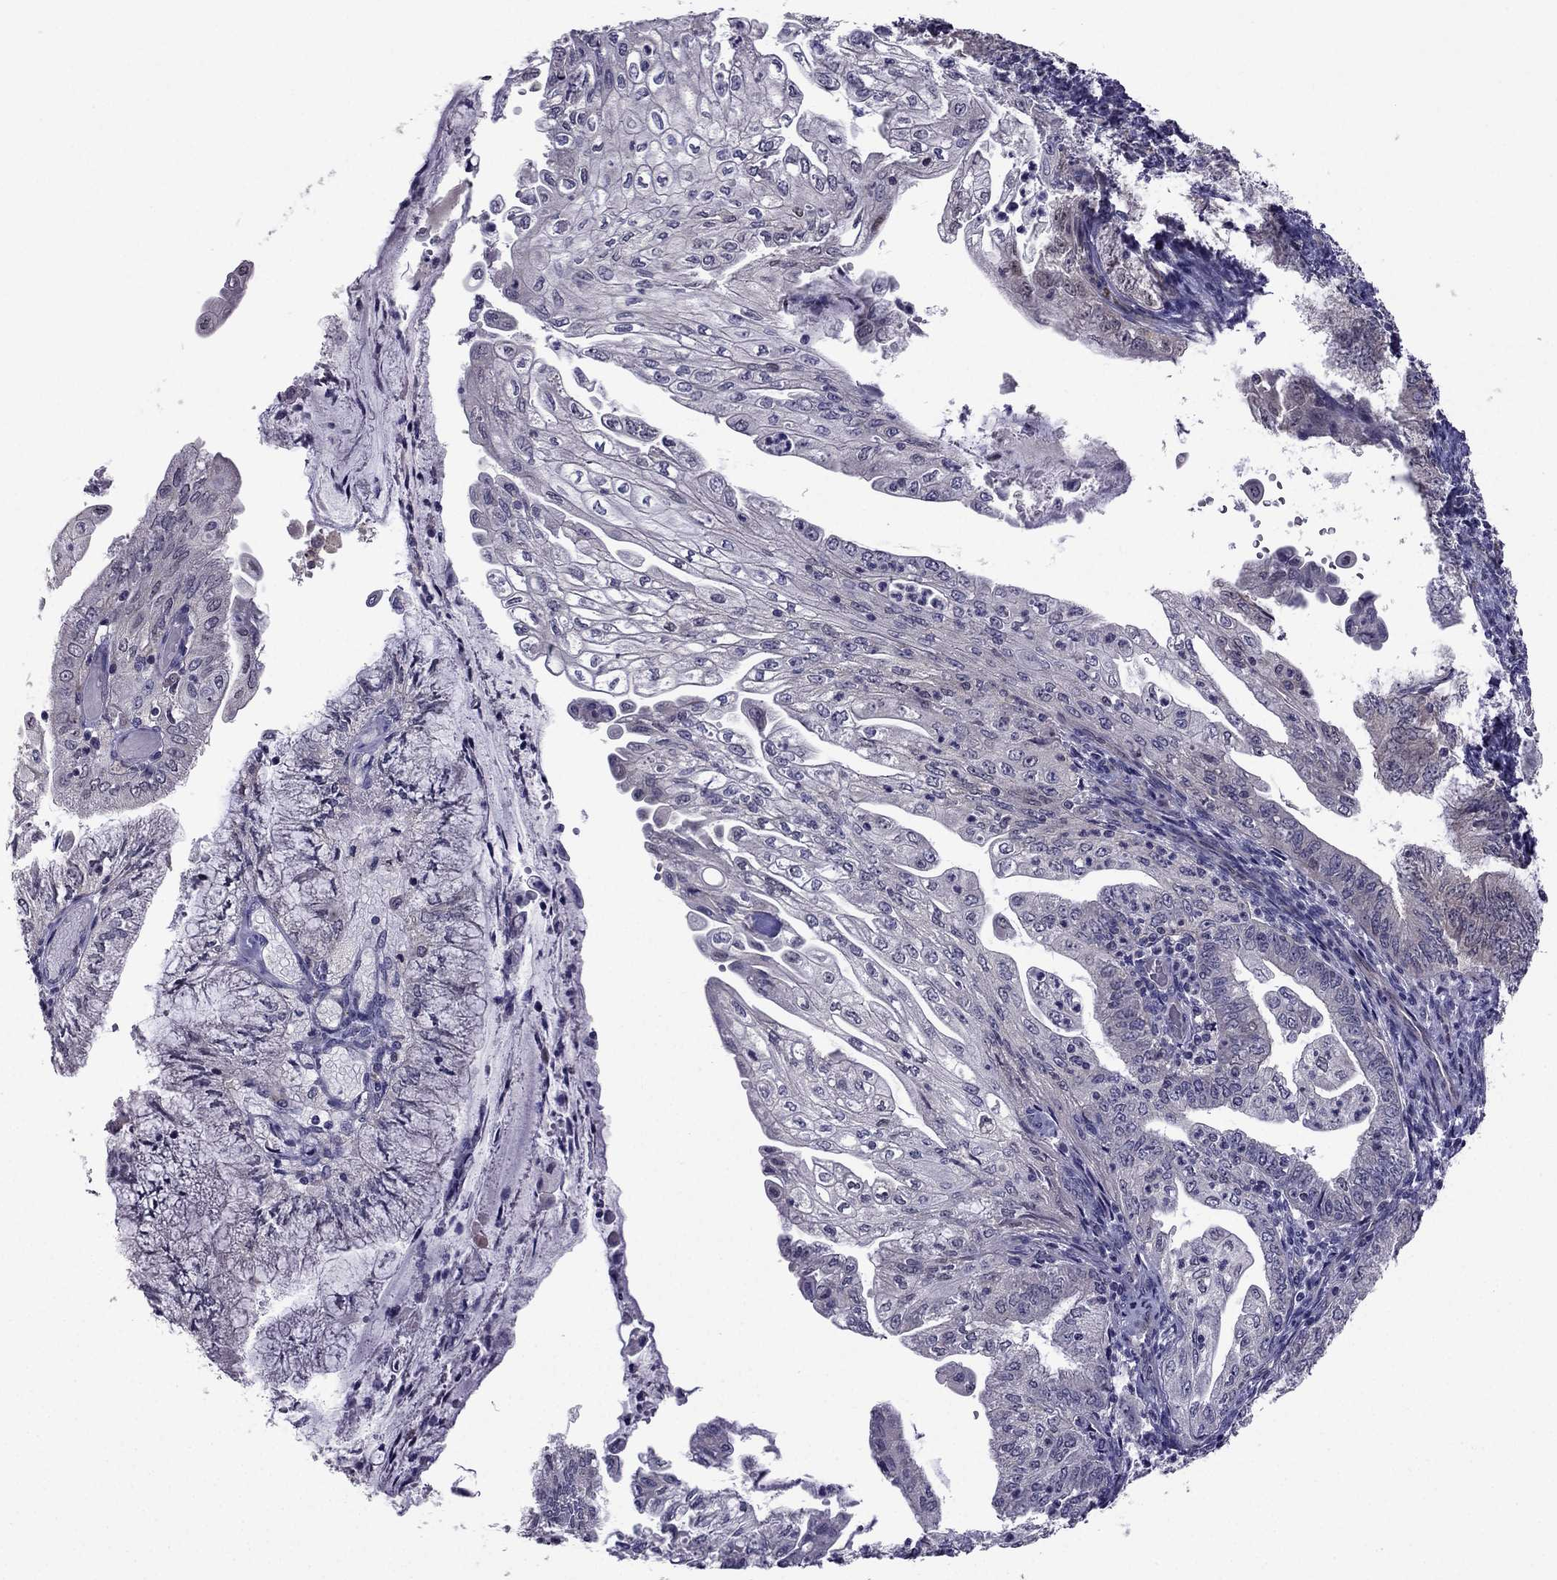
{"staining": {"intensity": "weak", "quantity": "<25%", "location": "nuclear"}, "tissue": "endometrial cancer", "cell_type": "Tumor cells", "image_type": "cancer", "snomed": [{"axis": "morphology", "description": "Adenocarcinoma, NOS"}, {"axis": "topography", "description": "Endometrium"}], "caption": "Immunohistochemistry (IHC) histopathology image of human endometrial cancer stained for a protein (brown), which displays no positivity in tumor cells.", "gene": "CDK5", "patient": {"sex": "female", "age": 55}}